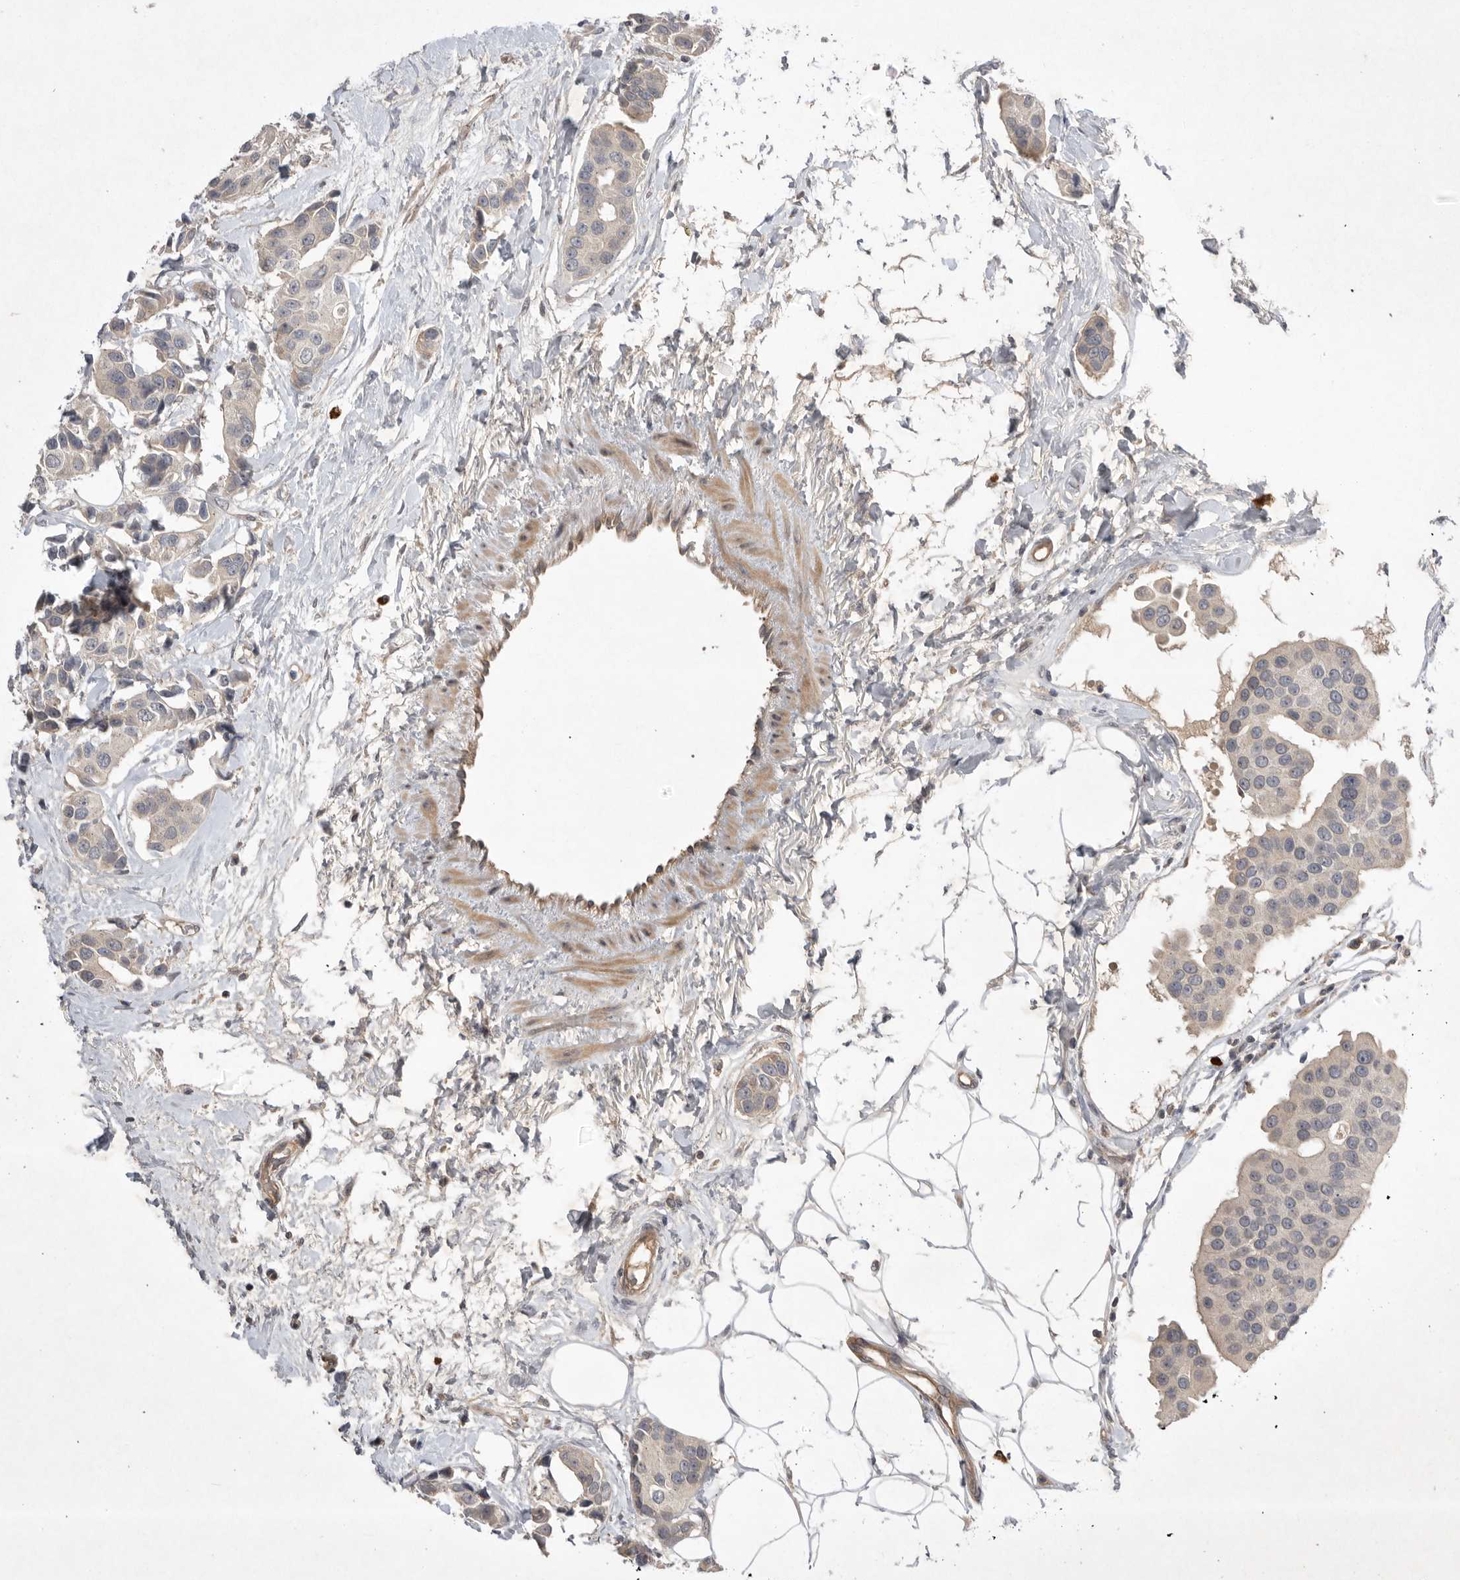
{"staining": {"intensity": "negative", "quantity": "none", "location": "none"}, "tissue": "breast cancer", "cell_type": "Tumor cells", "image_type": "cancer", "snomed": [{"axis": "morphology", "description": "Normal tissue, NOS"}, {"axis": "morphology", "description": "Duct carcinoma"}, {"axis": "topography", "description": "Breast"}], "caption": "Immunohistochemical staining of breast cancer exhibits no significant positivity in tumor cells.", "gene": "NRCAM", "patient": {"sex": "female", "age": 39}}